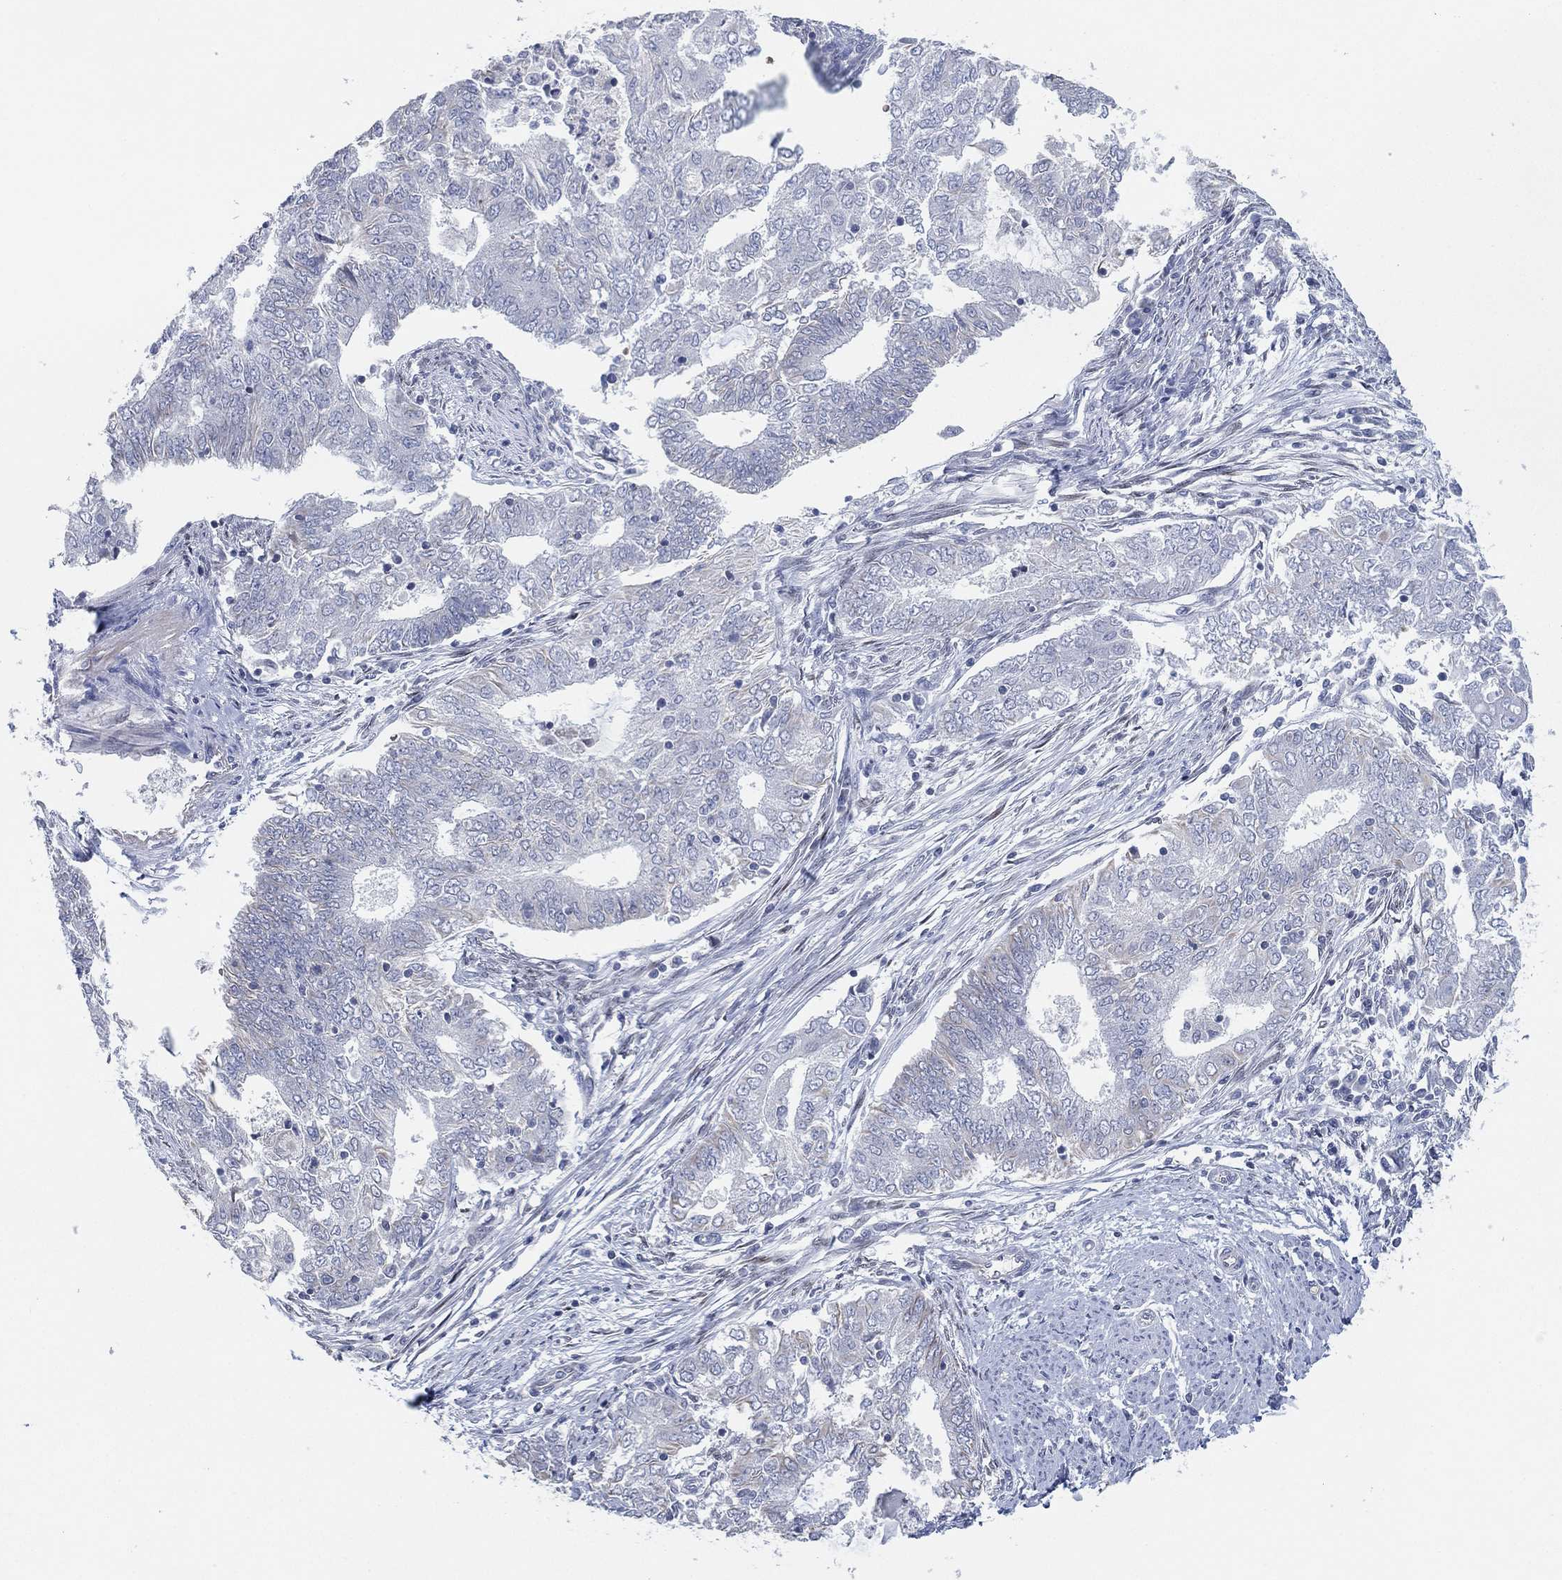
{"staining": {"intensity": "negative", "quantity": "none", "location": "none"}, "tissue": "endometrial cancer", "cell_type": "Tumor cells", "image_type": "cancer", "snomed": [{"axis": "morphology", "description": "Adenocarcinoma, NOS"}, {"axis": "topography", "description": "Endometrium"}], "caption": "There is no significant positivity in tumor cells of endometrial cancer (adenocarcinoma).", "gene": "CFTR", "patient": {"sex": "female", "age": 62}}